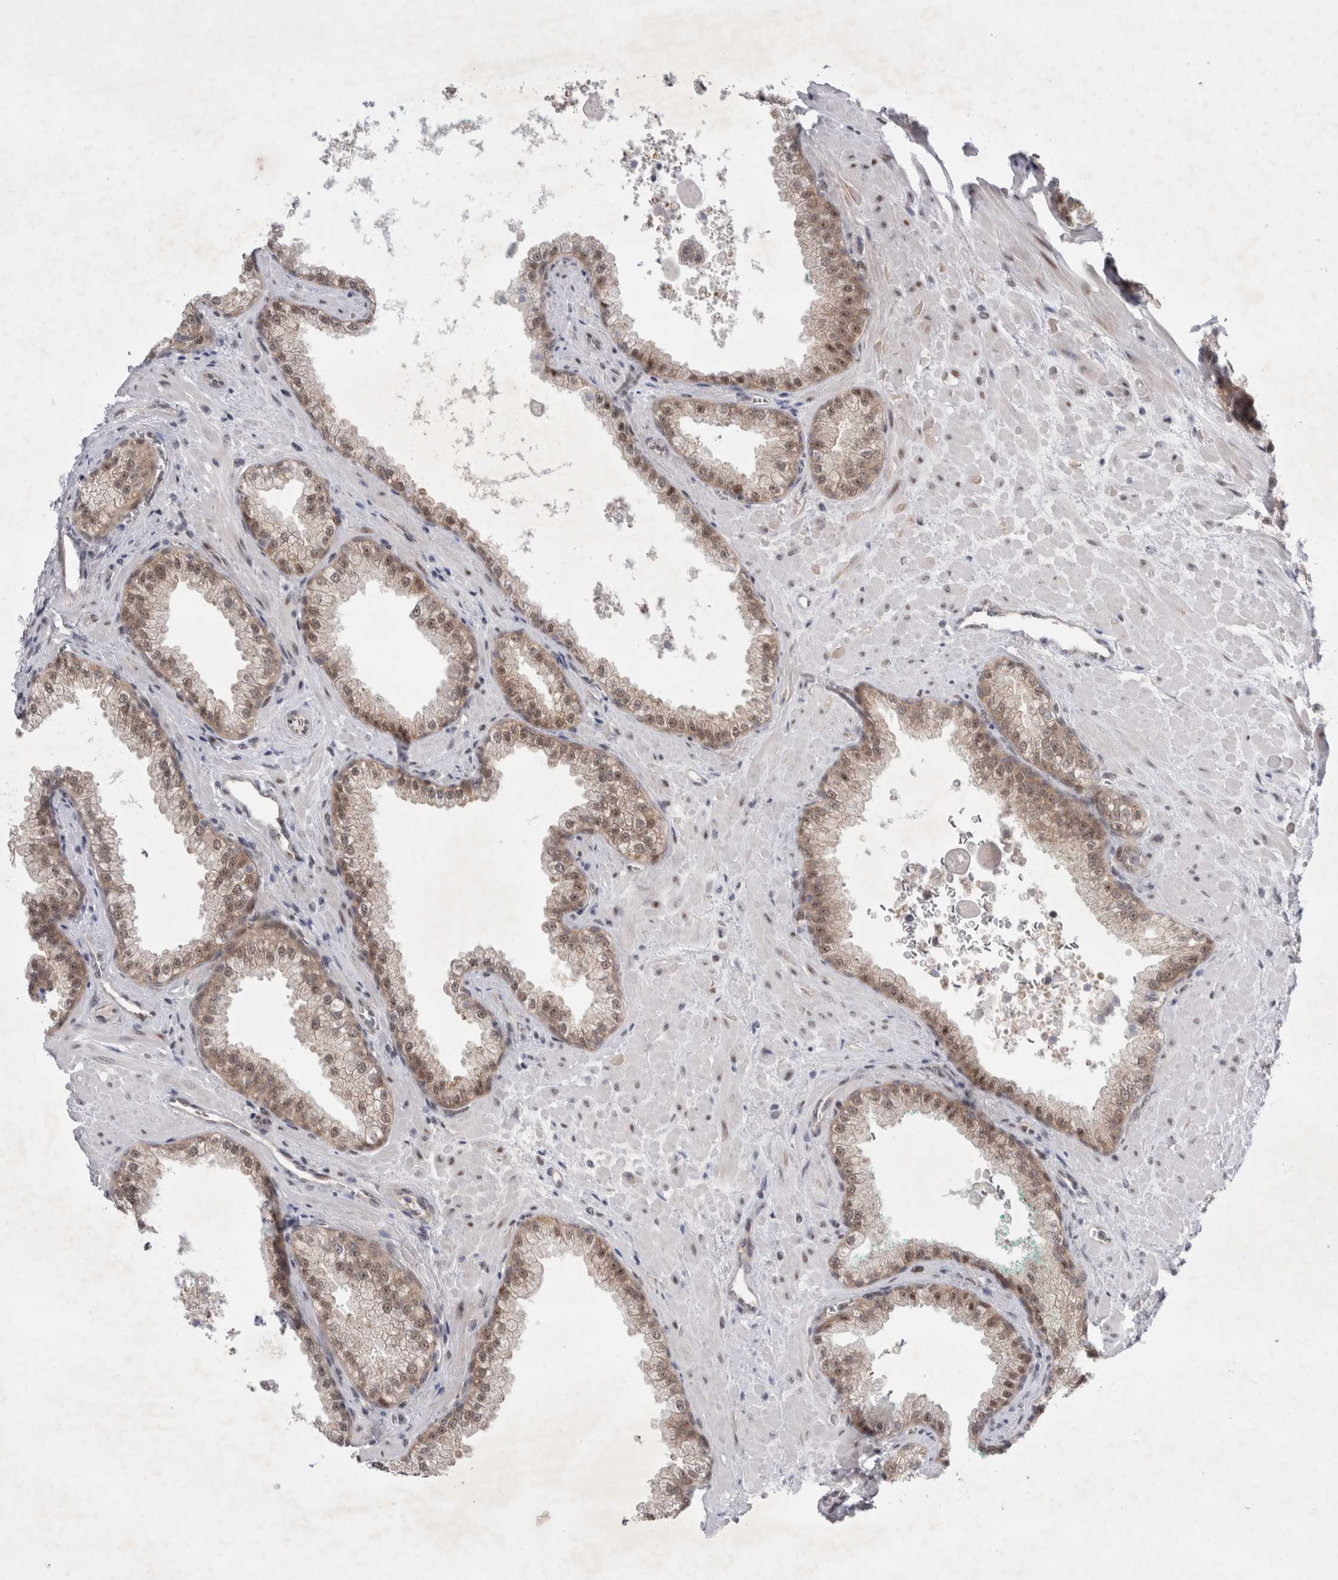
{"staining": {"intensity": "moderate", "quantity": ">75%", "location": "cytoplasmic/membranous,nuclear"}, "tissue": "prostate cancer", "cell_type": "Tumor cells", "image_type": "cancer", "snomed": [{"axis": "morphology", "description": "Adenocarcinoma, Low grade"}, {"axis": "topography", "description": "Prostate"}], "caption": "Immunohistochemical staining of human prostate cancer (adenocarcinoma (low-grade)) demonstrates moderate cytoplasmic/membranous and nuclear protein expression in approximately >75% of tumor cells. (DAB IHC, brown staining for protein, blue staining for nuclei).", "gene": "WIPF2", "patient": {"sex": "male", "age": 71}}